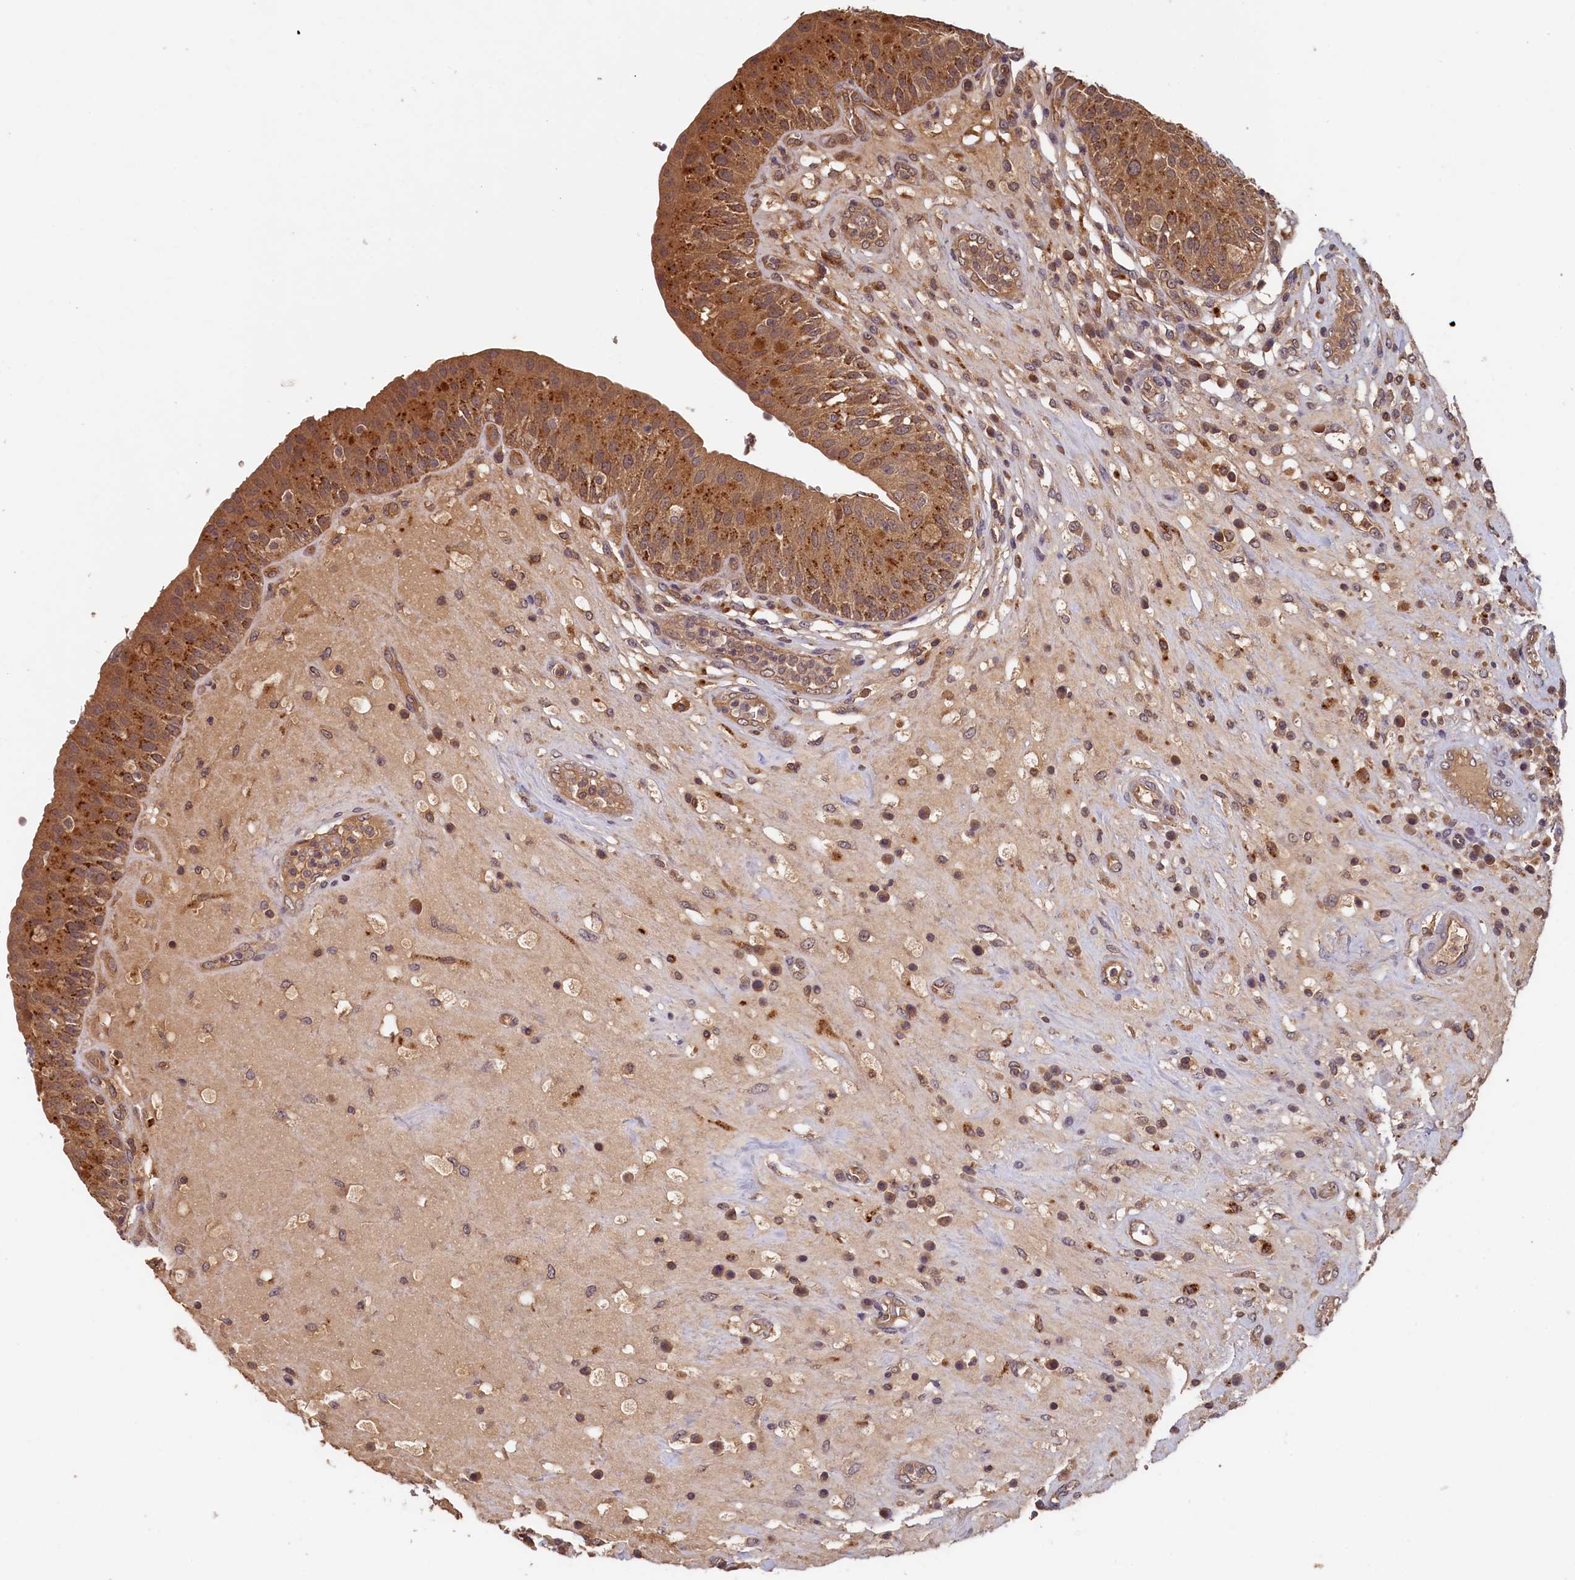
{"staining": {"intensity": "moderate", "quantity": ">75%", "location": "cytoplasmic/membranous"}, "tissue": "urinary bladder", "cell_type": "Urothelial cells", "image_type": "normal", "snomed": [{"axis": "morphology", "description": "Normal tissue, NOS"}, {"axis": "topography", "description": "Urinary bladder"}], "caption": "Immunohistochemical staining of unremarkable human urinary bladder demonstrates moderate cytoplasmic/membranous protein positivity in about >75% of urothelial cells.", "gene": "NUBP2", "patient": {"sex": "female", "age": 62}}